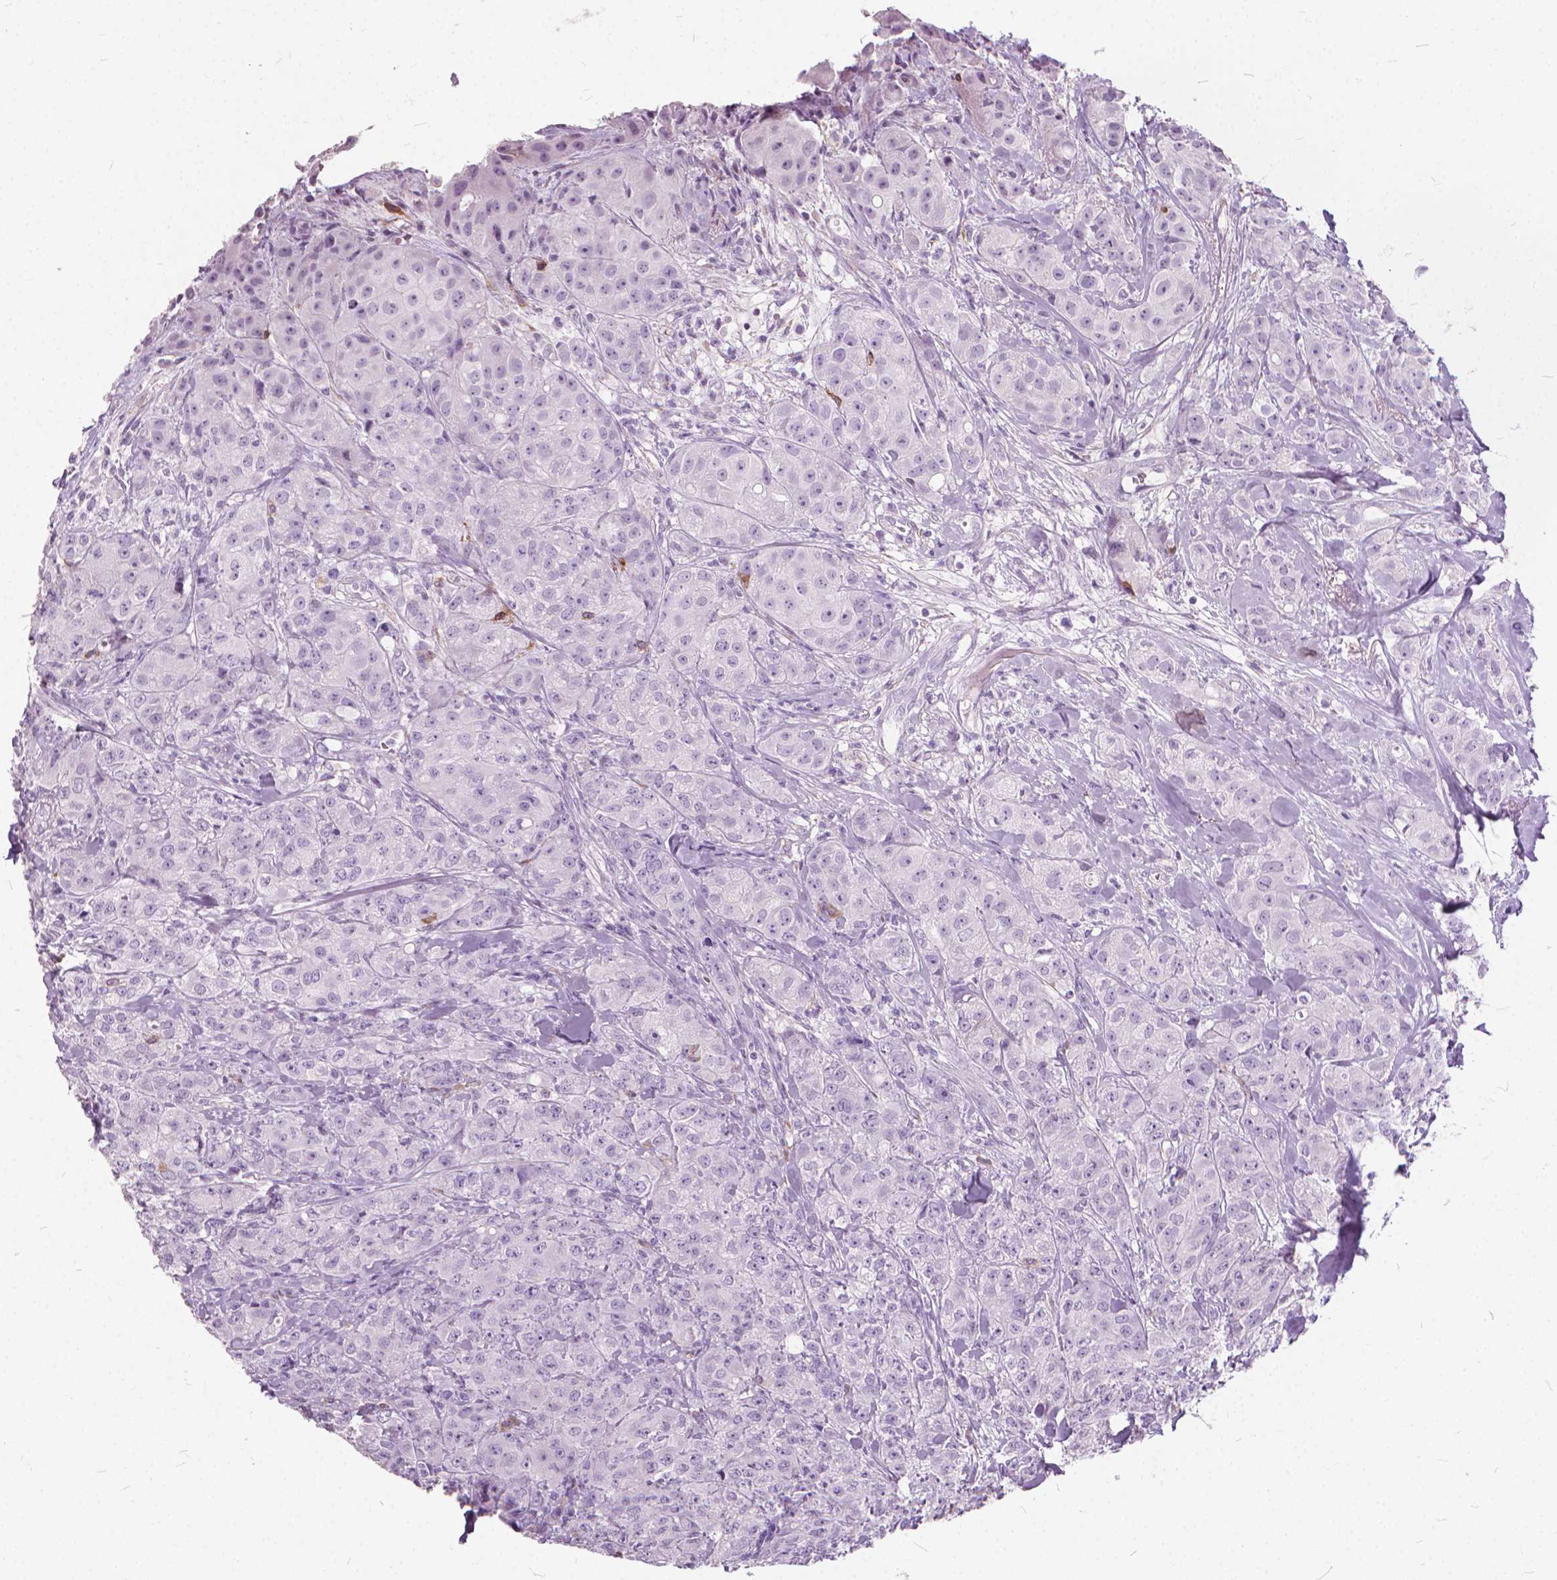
{"staining": {"intensity": "negative", "quantity": "none", "location": "none"}, "tissue": "breast cancer", "cell_type": "Tumor cells", "image_type": "cancer", "snomed": [{"axis": "morphology", "description": "Duct carcinoma"}, {"axis": "topography", "description": "Breast"}], "caption": "Photomicrograph shows no protein positivity in tumor cells of breast infiltrating ductal carcinoma tissue.", "gene": "DNM1", "patient": {"sex": "female", "age": 43}}